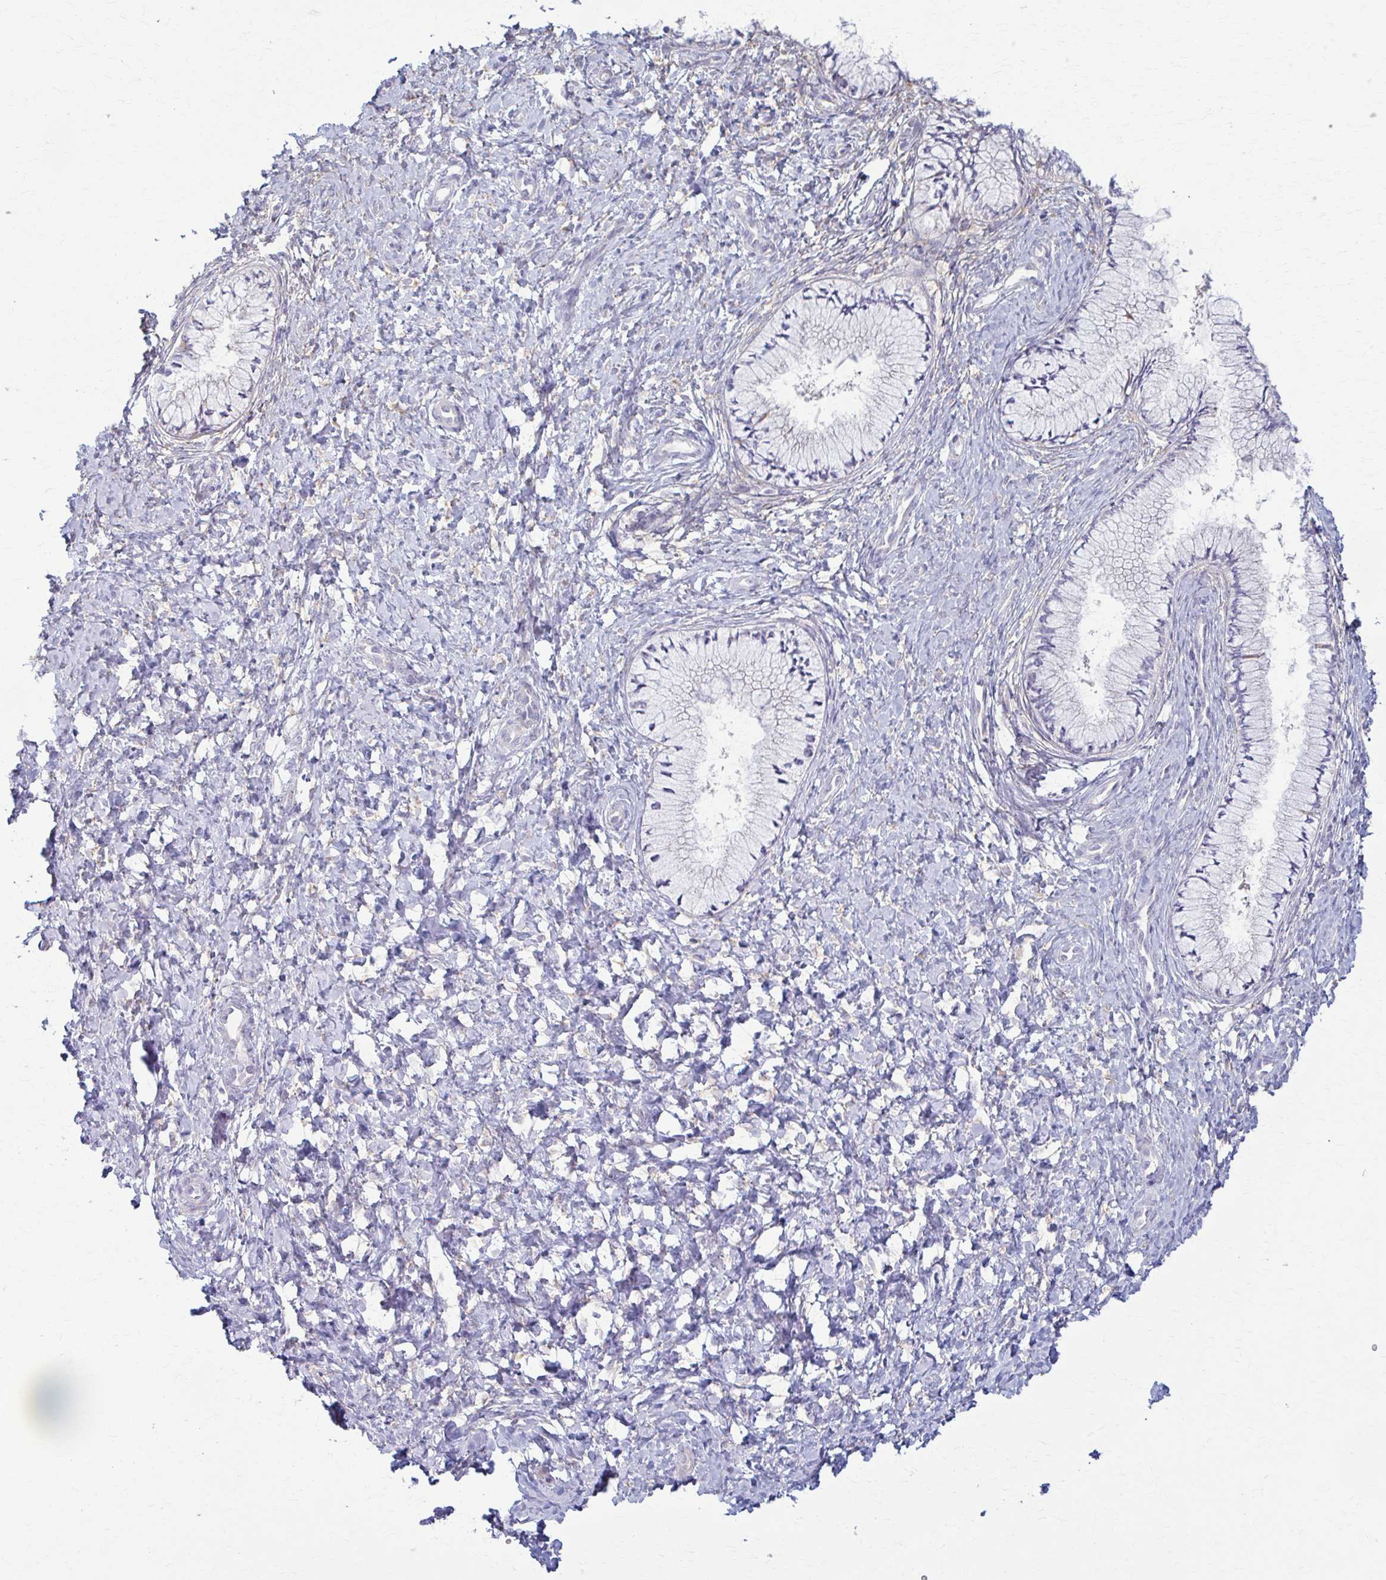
{"staining": {"intensity": "negative", "quantity": "none", "location": "none"}, "tissue": "cervix", "cell_type": "Glandular cells", "image_type": "normal", "snomed": [{"axis": "morphology", "description": "Normal tissue, NOS"}, {"axis": "topography", "description": "Cervix"}], "caption": "Cervix stained for a protein using IHC exhibits no staining glandular cells.", "gene": "PRKRA", "patient": {"sex": "female", "age": 37}}